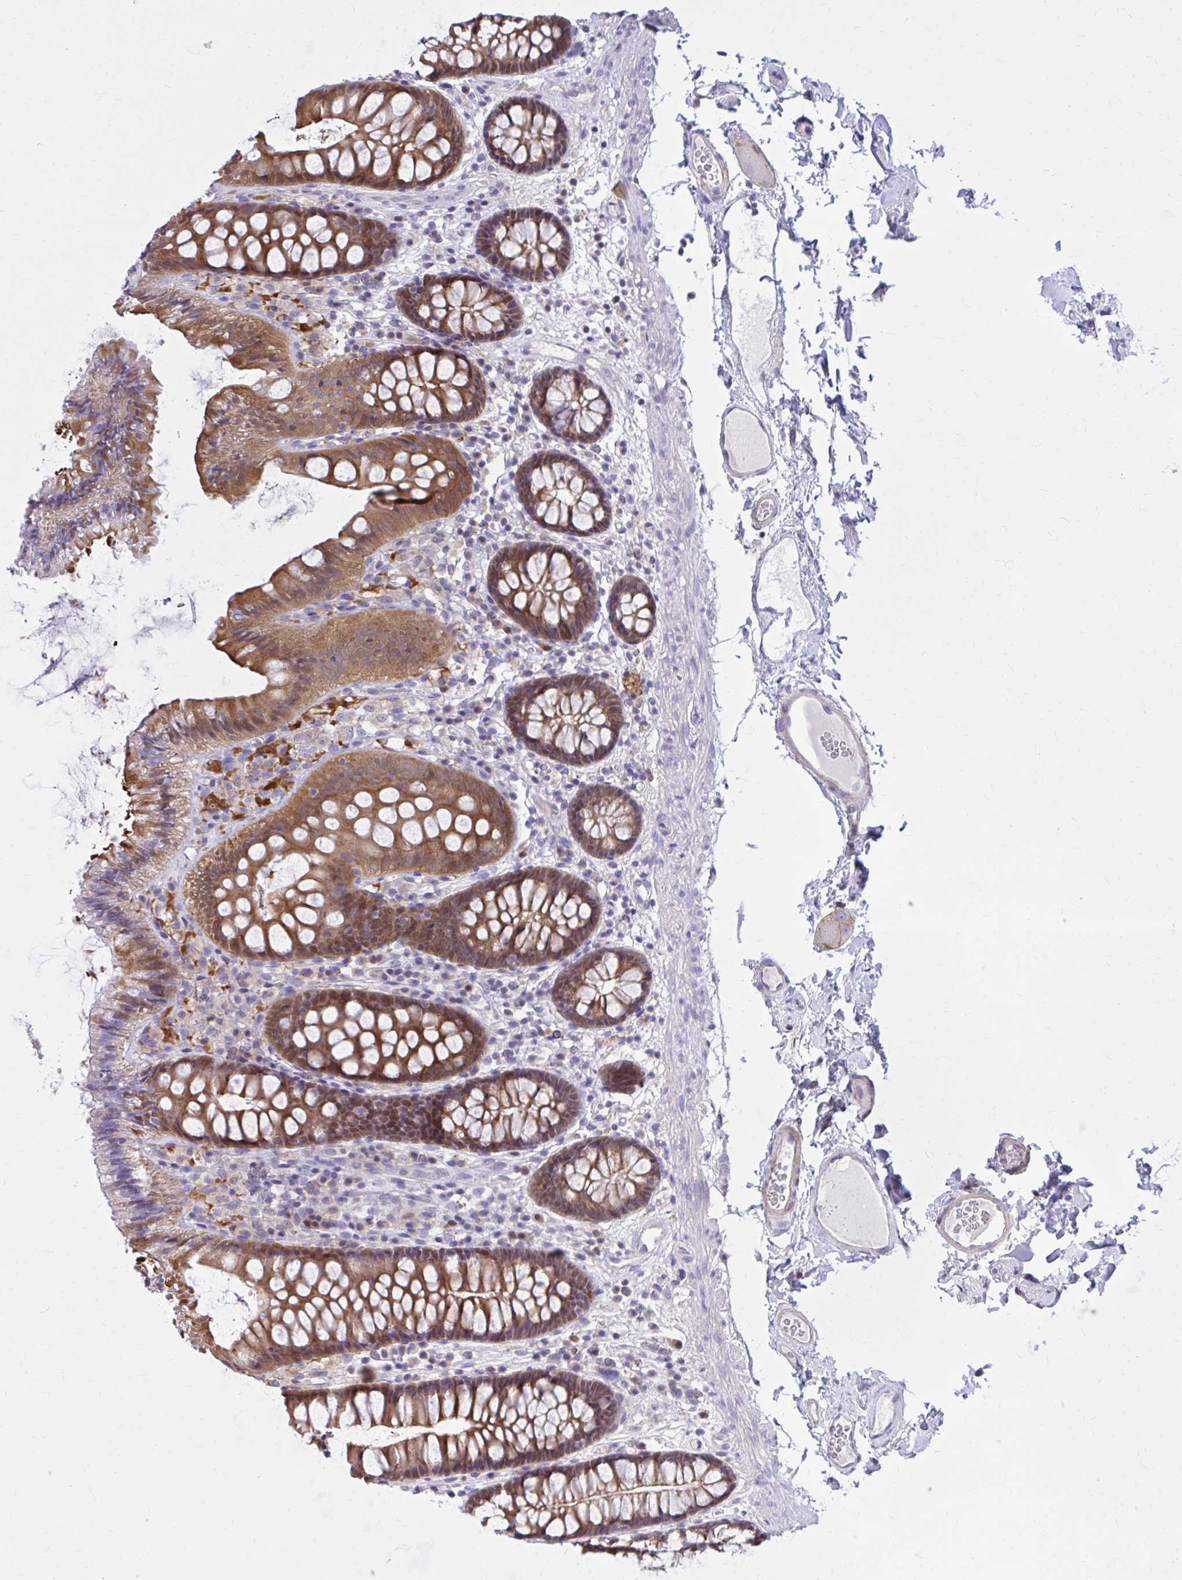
{"staining": {"intensity": "negative", "quantity": "none", "location": "none"}, "tissue": "colon", "cell_type": "Endothelial cells", "image_type": "normal", "snomed": [{"axis": "morphology", "description": "Normal tissue, NOS"}, {"axis": "topography", "description": "Colon"}], "caption": "An immunohistochemistry image of normal colon is shown. There is no staining in endothelial cells of colon. (Stains: DAB immunohistochemistry with hematoxylin counter stain, Microscopy: brightfield microscopy at high magnification).", "gene": "DBI", "patient": {"sex": "male", "age": 84}}